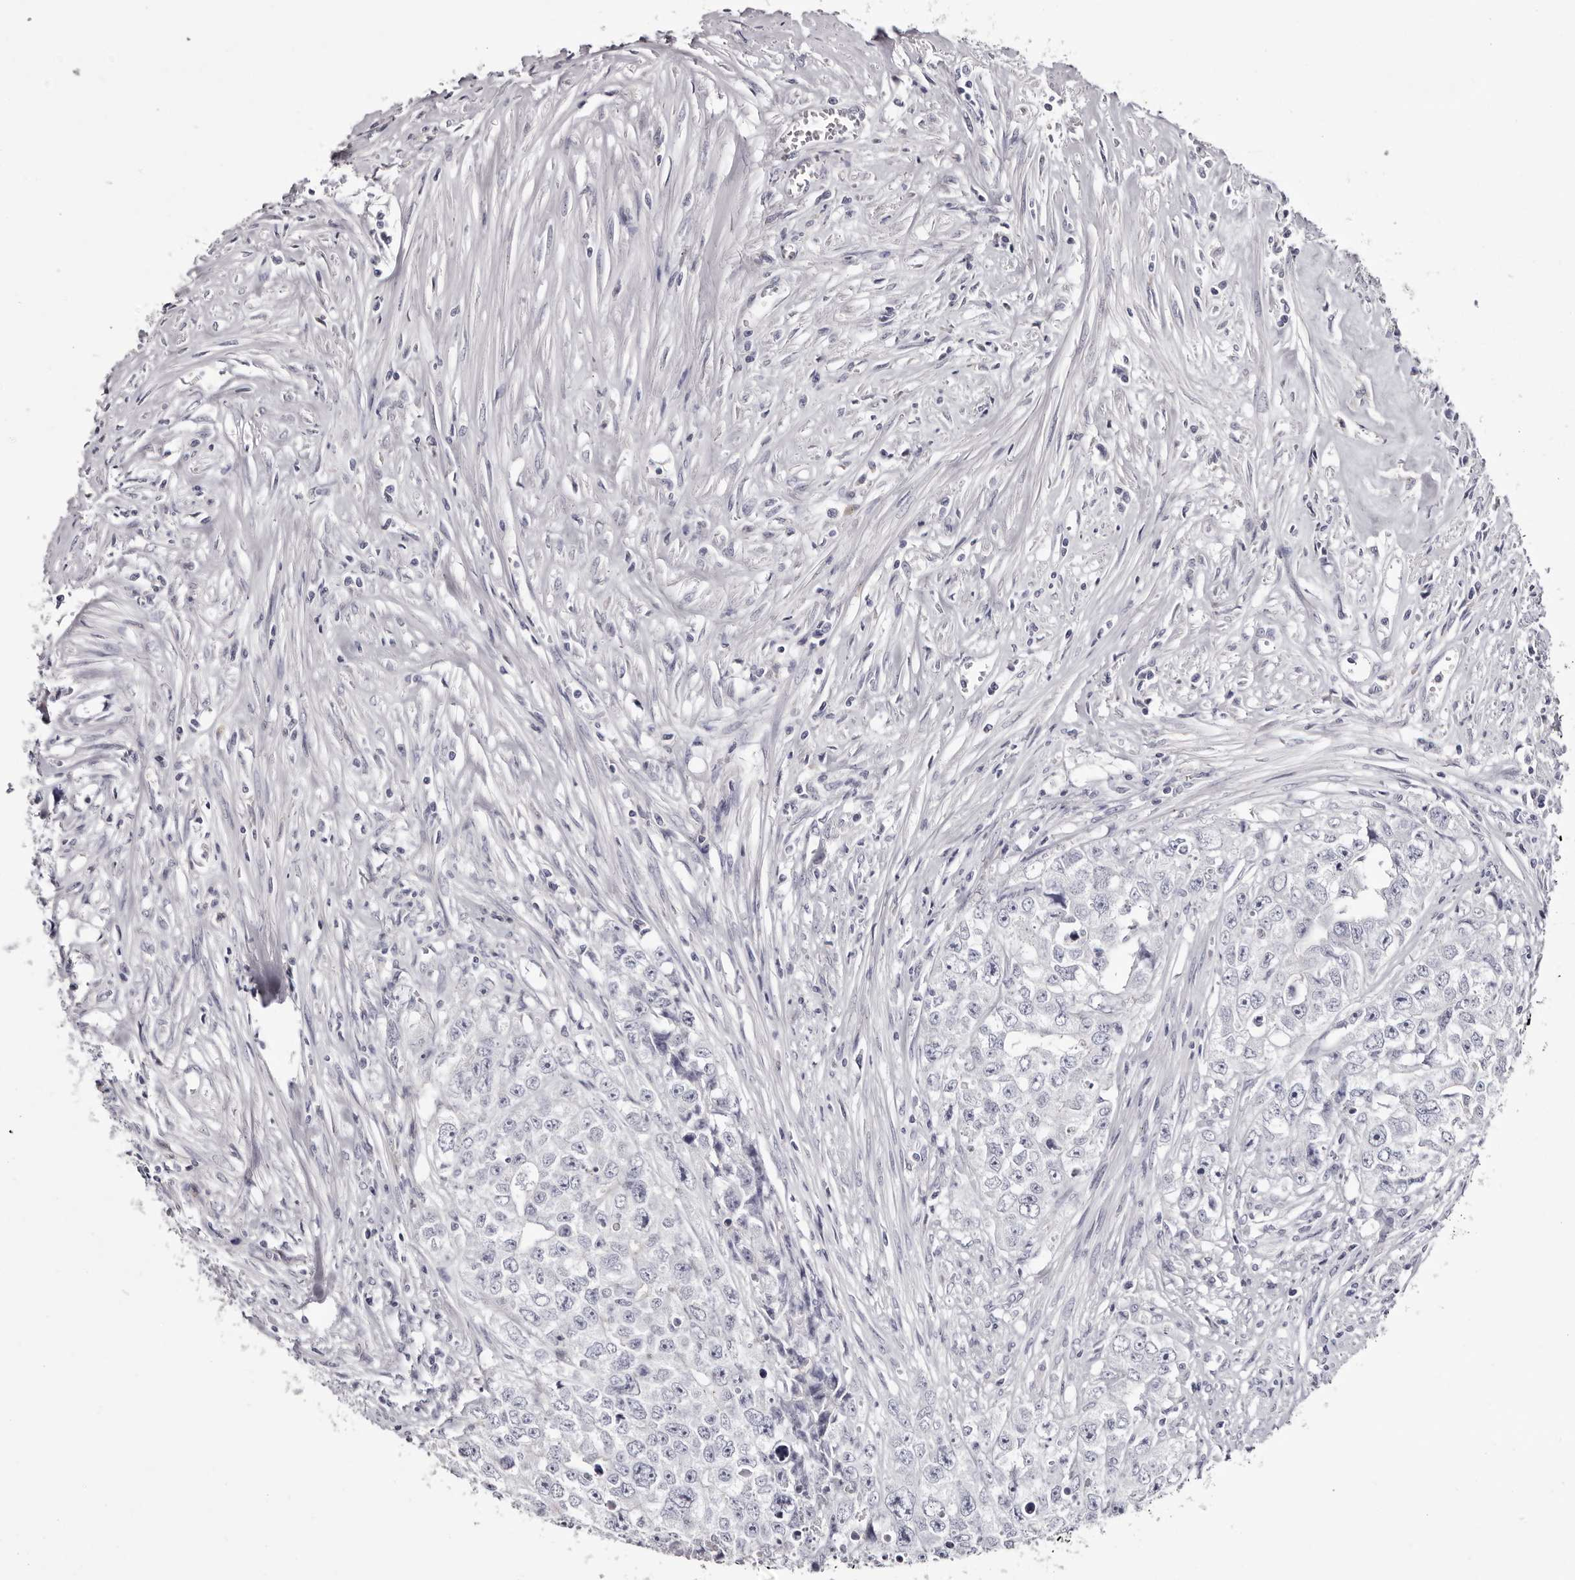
{"staining": {"intensity": "negative", "quantity": "none", "location": "none"}, "tissue": "testis cancer", "cell_type": "Tumor cells", "image_type": "cancer", "snomed": [{"axis": "morphology", "description": "Seminoma, NOS"}, {"axis": "morphology", "description": "Carcinoma, Embryonal, NOS"}, {"axis": "topography", "description": "Testis"}], "caption": "Immunohistochemical staining of testis cancer reveals no significant expression in tumor cells.", "gene": "CA6", "patient": {"sex": "male", "age": 43}}